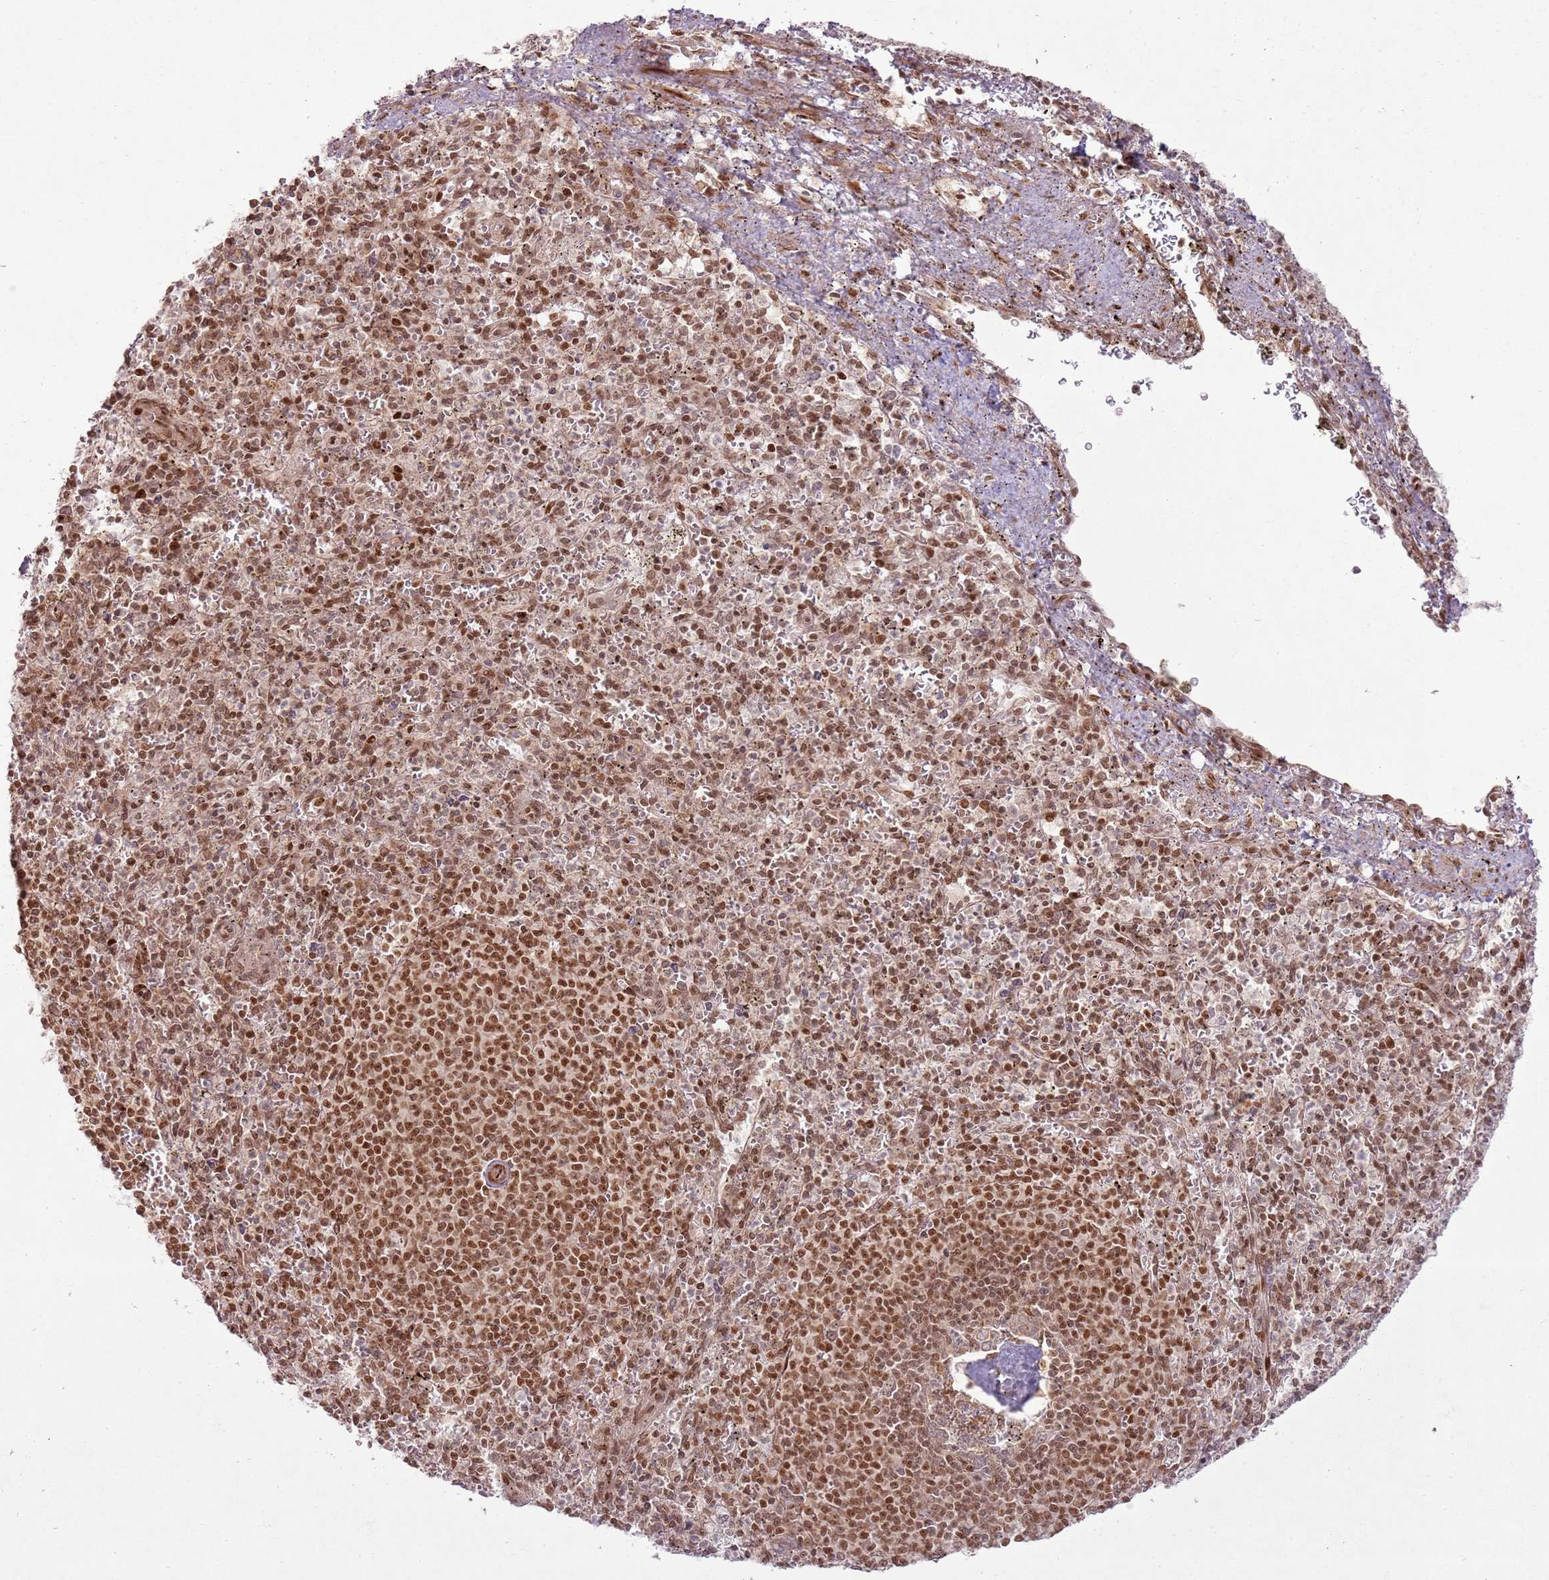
{"staining": {"intensity": "moderate", "quantity": ">75%", "location": "nuclear"}, "tissue": "spleen", "cell_type": "Cells in red pulp", "image_type": "normal", "snomed": [{"axis": "morphology", "description": "Normal tissue, NOS"}, {"axis": "topography", "description": "Spleen"}], "caption": "Immunohistochemical staining of benign spleen displays moderate nuclear protein expression in approximately >75% of cells in red pulp.", "gene": "KLHL36", "patient": {"sex": "male", "age": 72}}